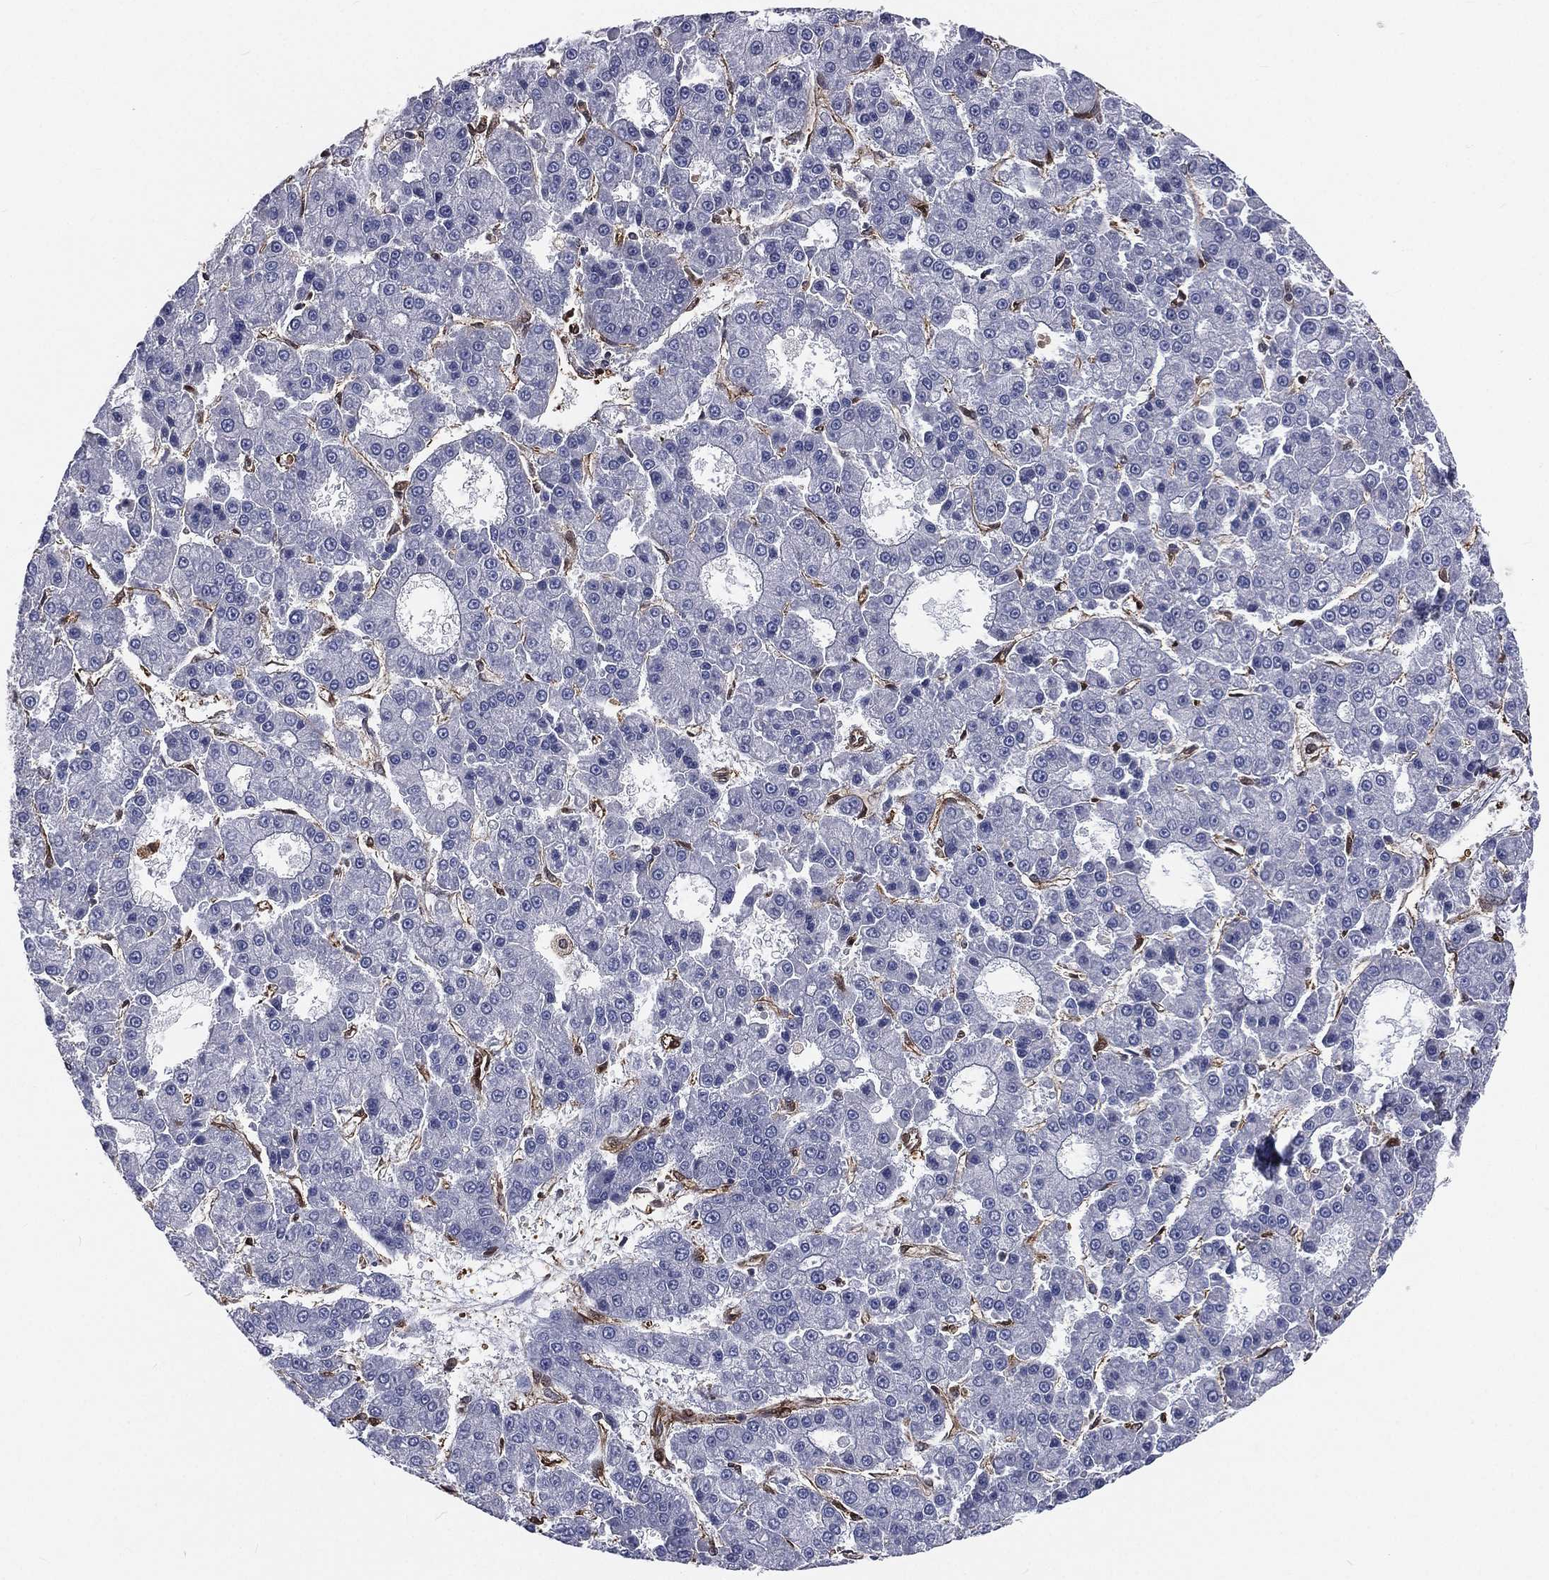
{"staining": {"intensity": "negative", "quantity": "none", "location": "none"}, "tissue": "liver cancer", "cell_type": "Tumor cells", "image_type": "cancer", "snomed": [{"axis": "morphology", "description": "Carcinoma, Hepatocellular, NOS"}, {"axis": "topography", "description": "Liver"}], "caption": "Protein analysis of hepatocellular carcinoma (liver) reveals no significant staining in tumor cells. (Brightfield microscopy of DAB immunohistochemistry at high magnification).", "gene": "TBC1D2", "patient": {"sex": "male", "age": 70}}